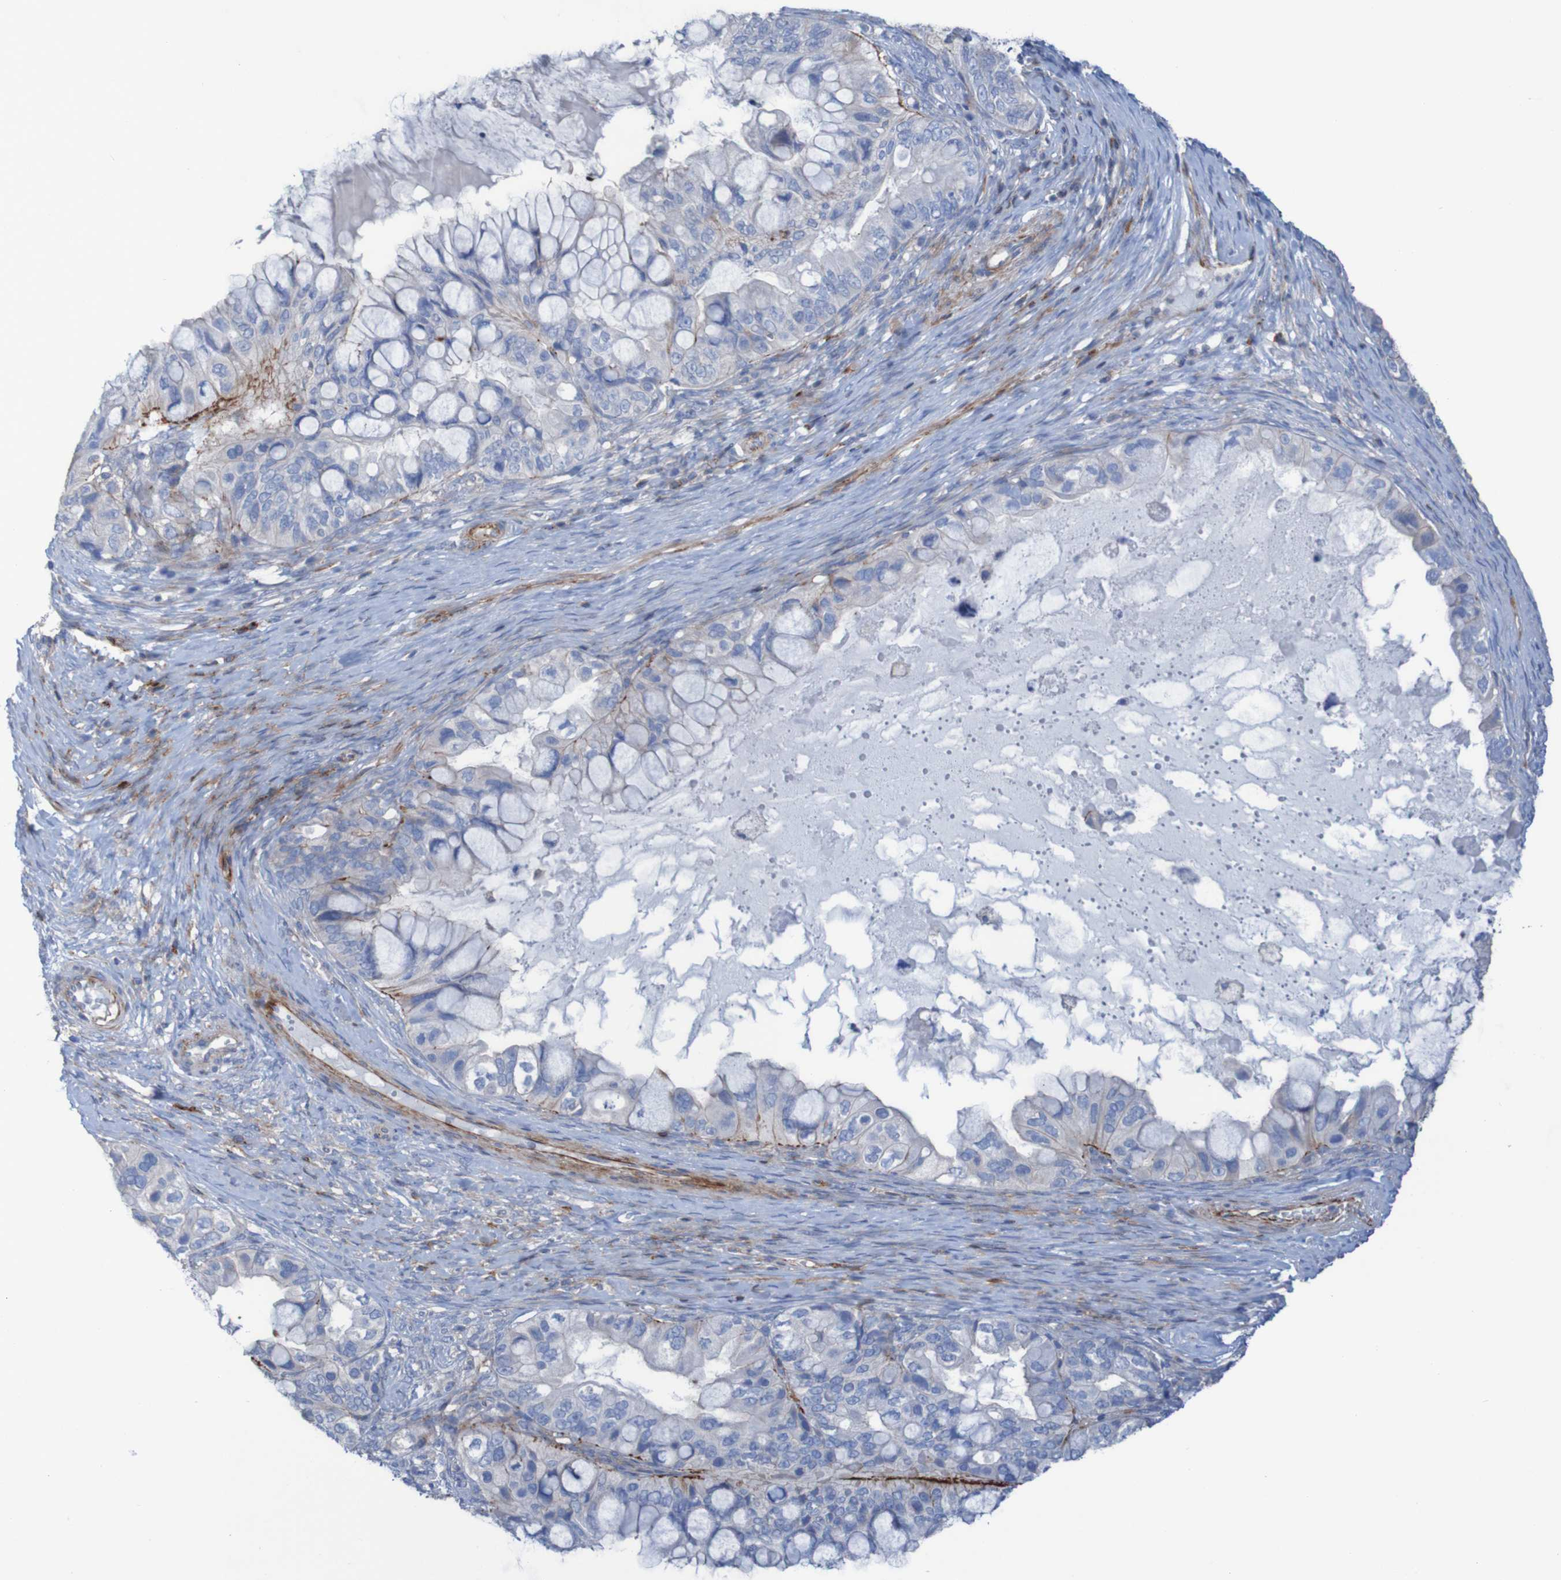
{"staining": {"intensity": "negative", "quantity": "none", "location": "none"}, "tissue": "ovarian cancer", "cell_type": "Tumor cells", "image_type": "cancer", "snomed": [{"axis": "morphology", "description": "Cystadenocarcinoma, mucinous, NOS"}, {"axis": "topography", "description": "Ovary"}], "caption": "The histopathology image displays no staining of tumor cells in ovarian cancer (mucinous cystadenocarcinoma). (Brightfield microscopy of DAB (3,3'-diaminobenzidine) immunohistochemistry (IHC) at high magnification).", "gene": "RNF182", "patient": {"sex": "female", "age": 80}}